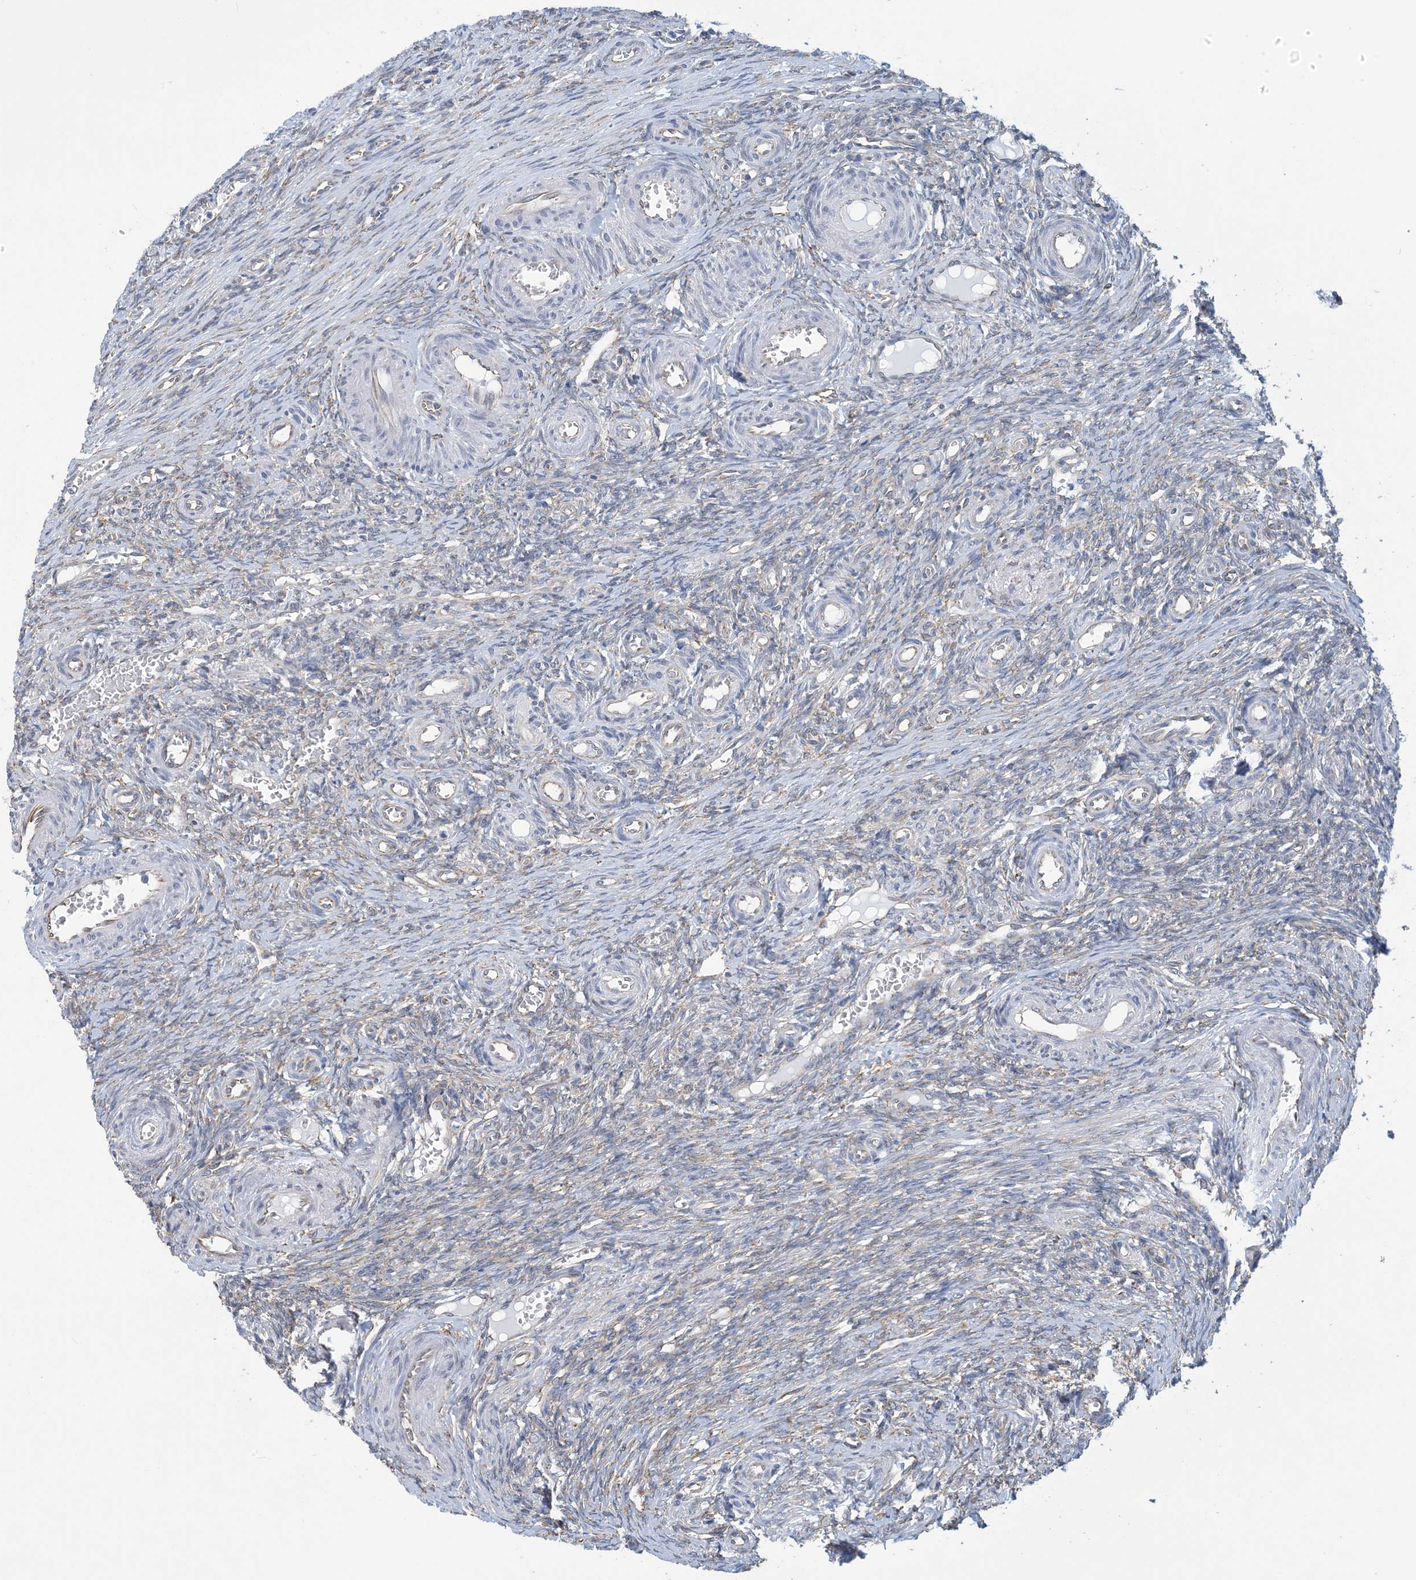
{"staining": {"intensity": "negative", "quantity": "none", "location": "none"}, "tissue": "ovary", "cell_type": "Ovarian stroma cells", "image_type": "normal", "snomed": [{"axis": "morphology", "description": "Adenocarcinoma, NOS"}, {"axis": "topography", "description": "Endometrium"}], "caption": "Immunohistochemical staining of unremarkable ovary reveals no significant staining in ovarian stroma cells.", "gene": "CCDC14", "patient": {"sex": "female", "age": 32}}